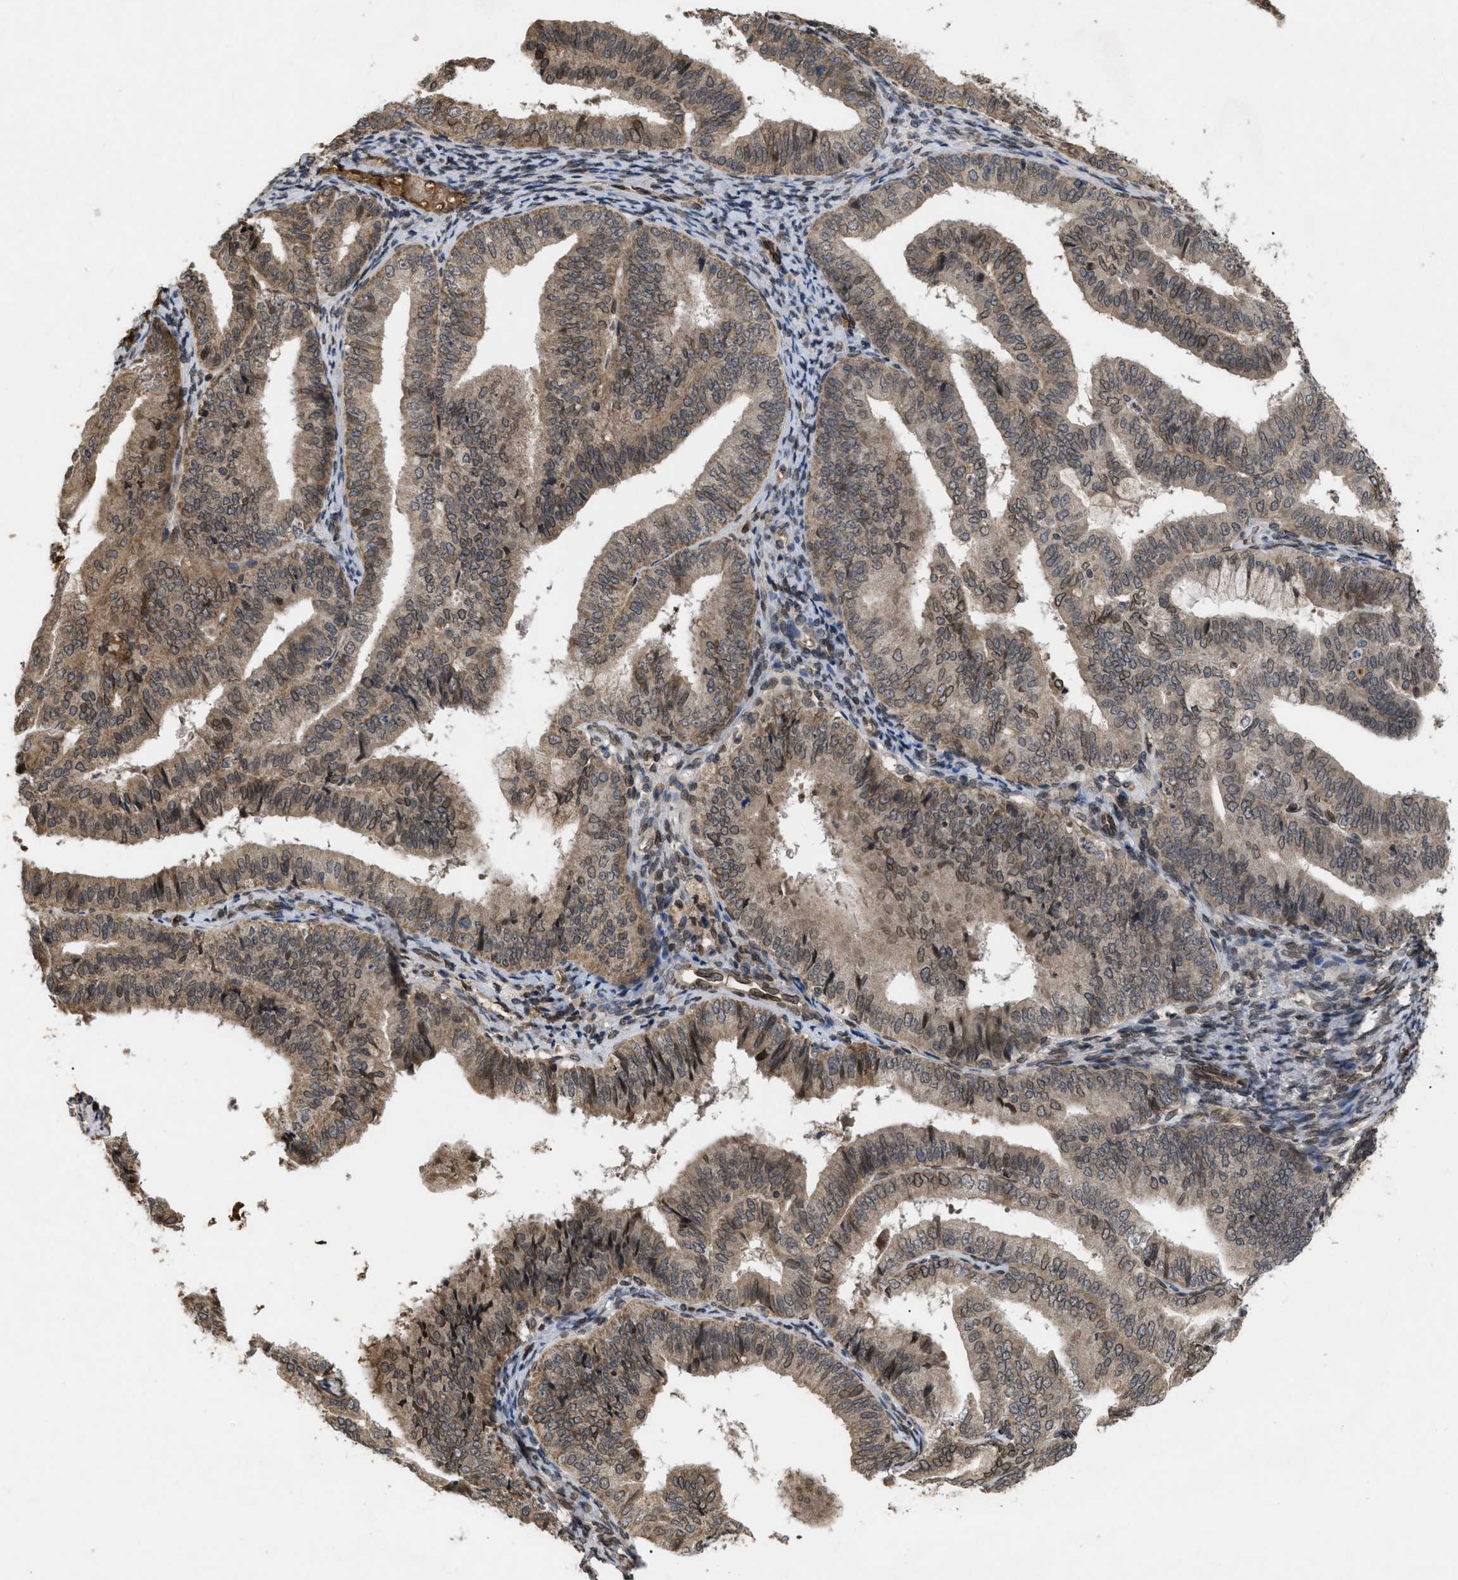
{"staining": {"intensity": "moderate", "quantity": ">75%", "location": "cytoplasmic/membranous,nuclear"}, "tissue": "endometrial cancer", "cell_type": "Tumor cells", "image_type": "cancer", "snomed": [{"axis": "morphology", "description": "Adenocarcinoma, NOS"}, {"axis": "topography", "description": "Endometrium"}], "caption": "A histopathology image of human endometrial cancer stained for a protein exhibits moderate cytoplasmic/membranous and nuclear brown staining in tumor cells.", "gene": "CRY1", "patient": {"sex": "female", "age": 63}}